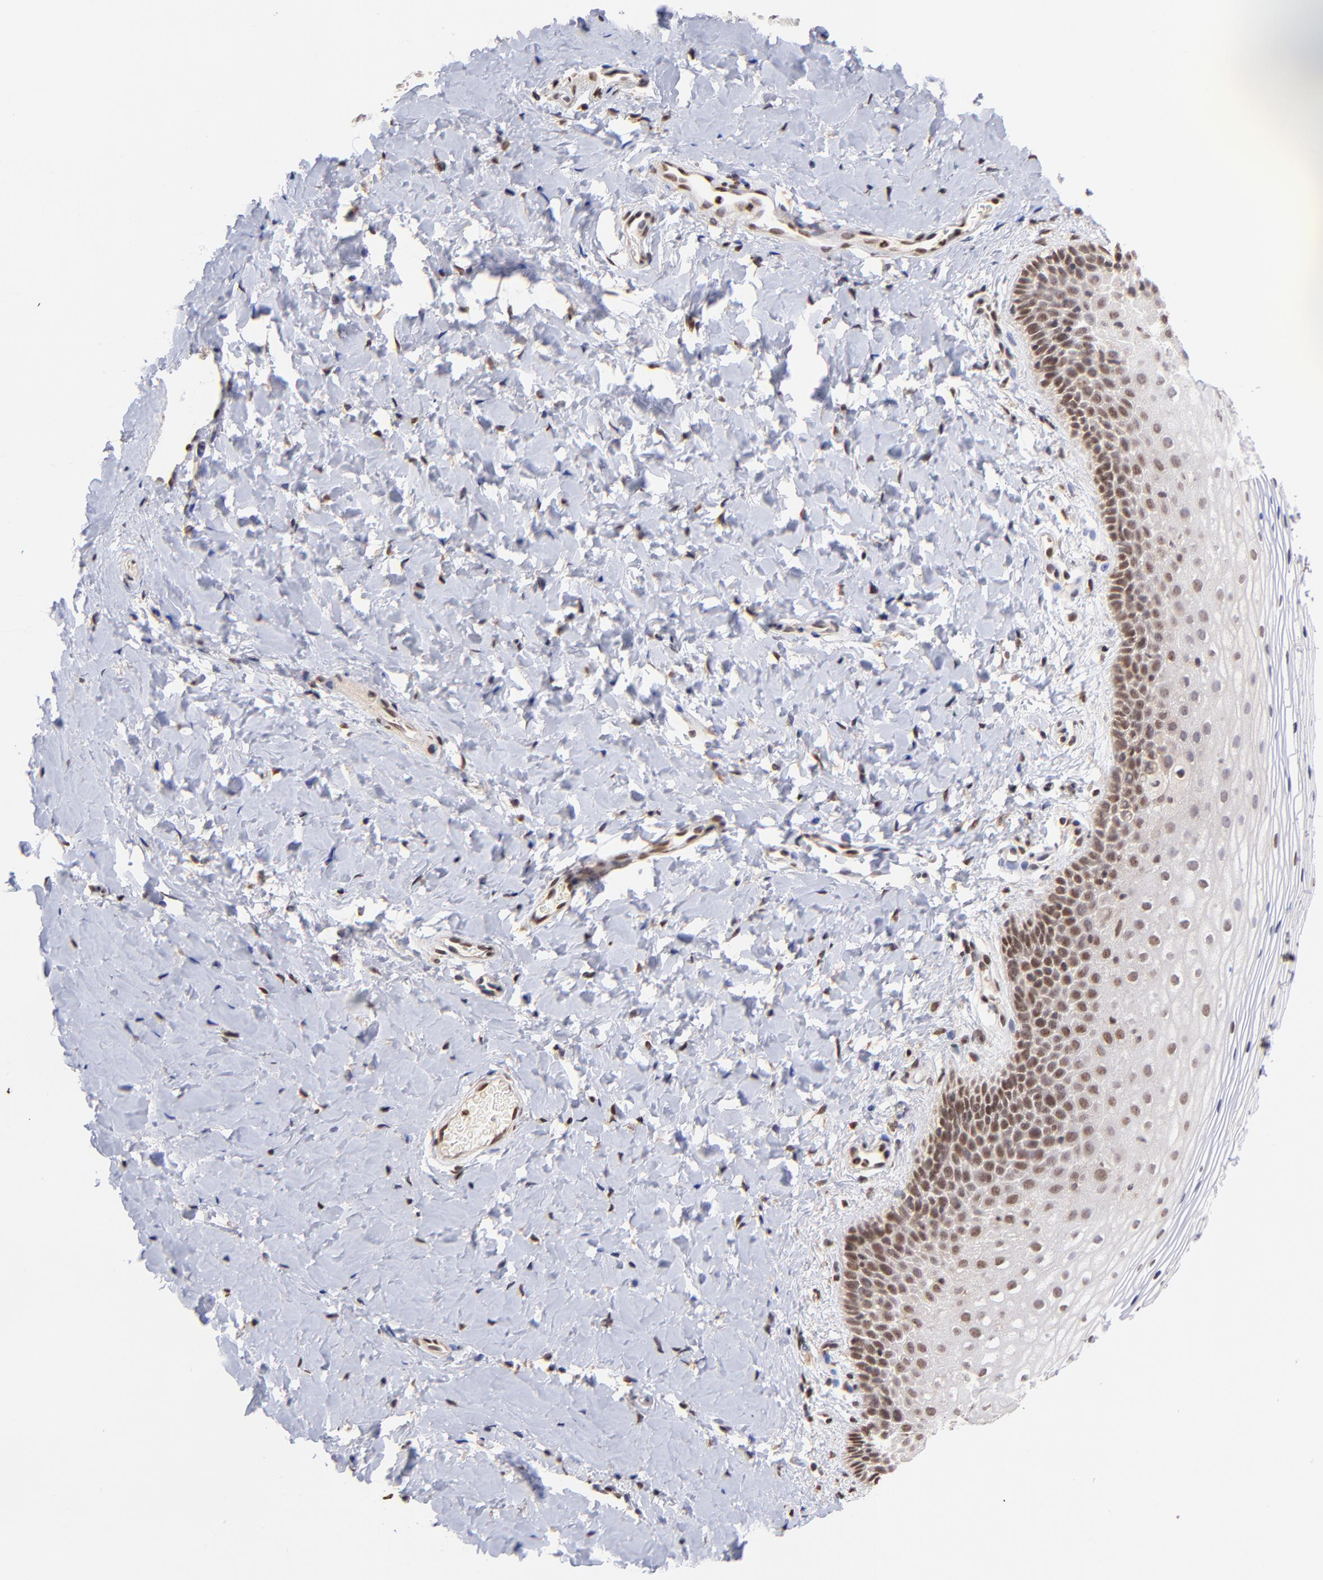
{"staining": {"intensity": "moderate", "quantity": "25%-75%", "location": "nuclear"}, "tissue": "vagina", "cell_type": "Squamous epithelial cells", "image_type": "normal", "snomed": [{"axis": "morphology", "description": "Normal tissue, NOS"}, {"axis": "topography", "description": "Vagina"}], "caption": "The photomicrograph exhibits immunohistochemical staining of normal vagina. There is moderate nuclear positivity is present in about 25%-75% of squamous epithelial cells. The protein is stained brown, and the nuclei are stained in blue (DAB IHC with brightfield microscopy, high magnification).", "gene": "WDR25", "patient": {"sex": "female", "age": 55}}